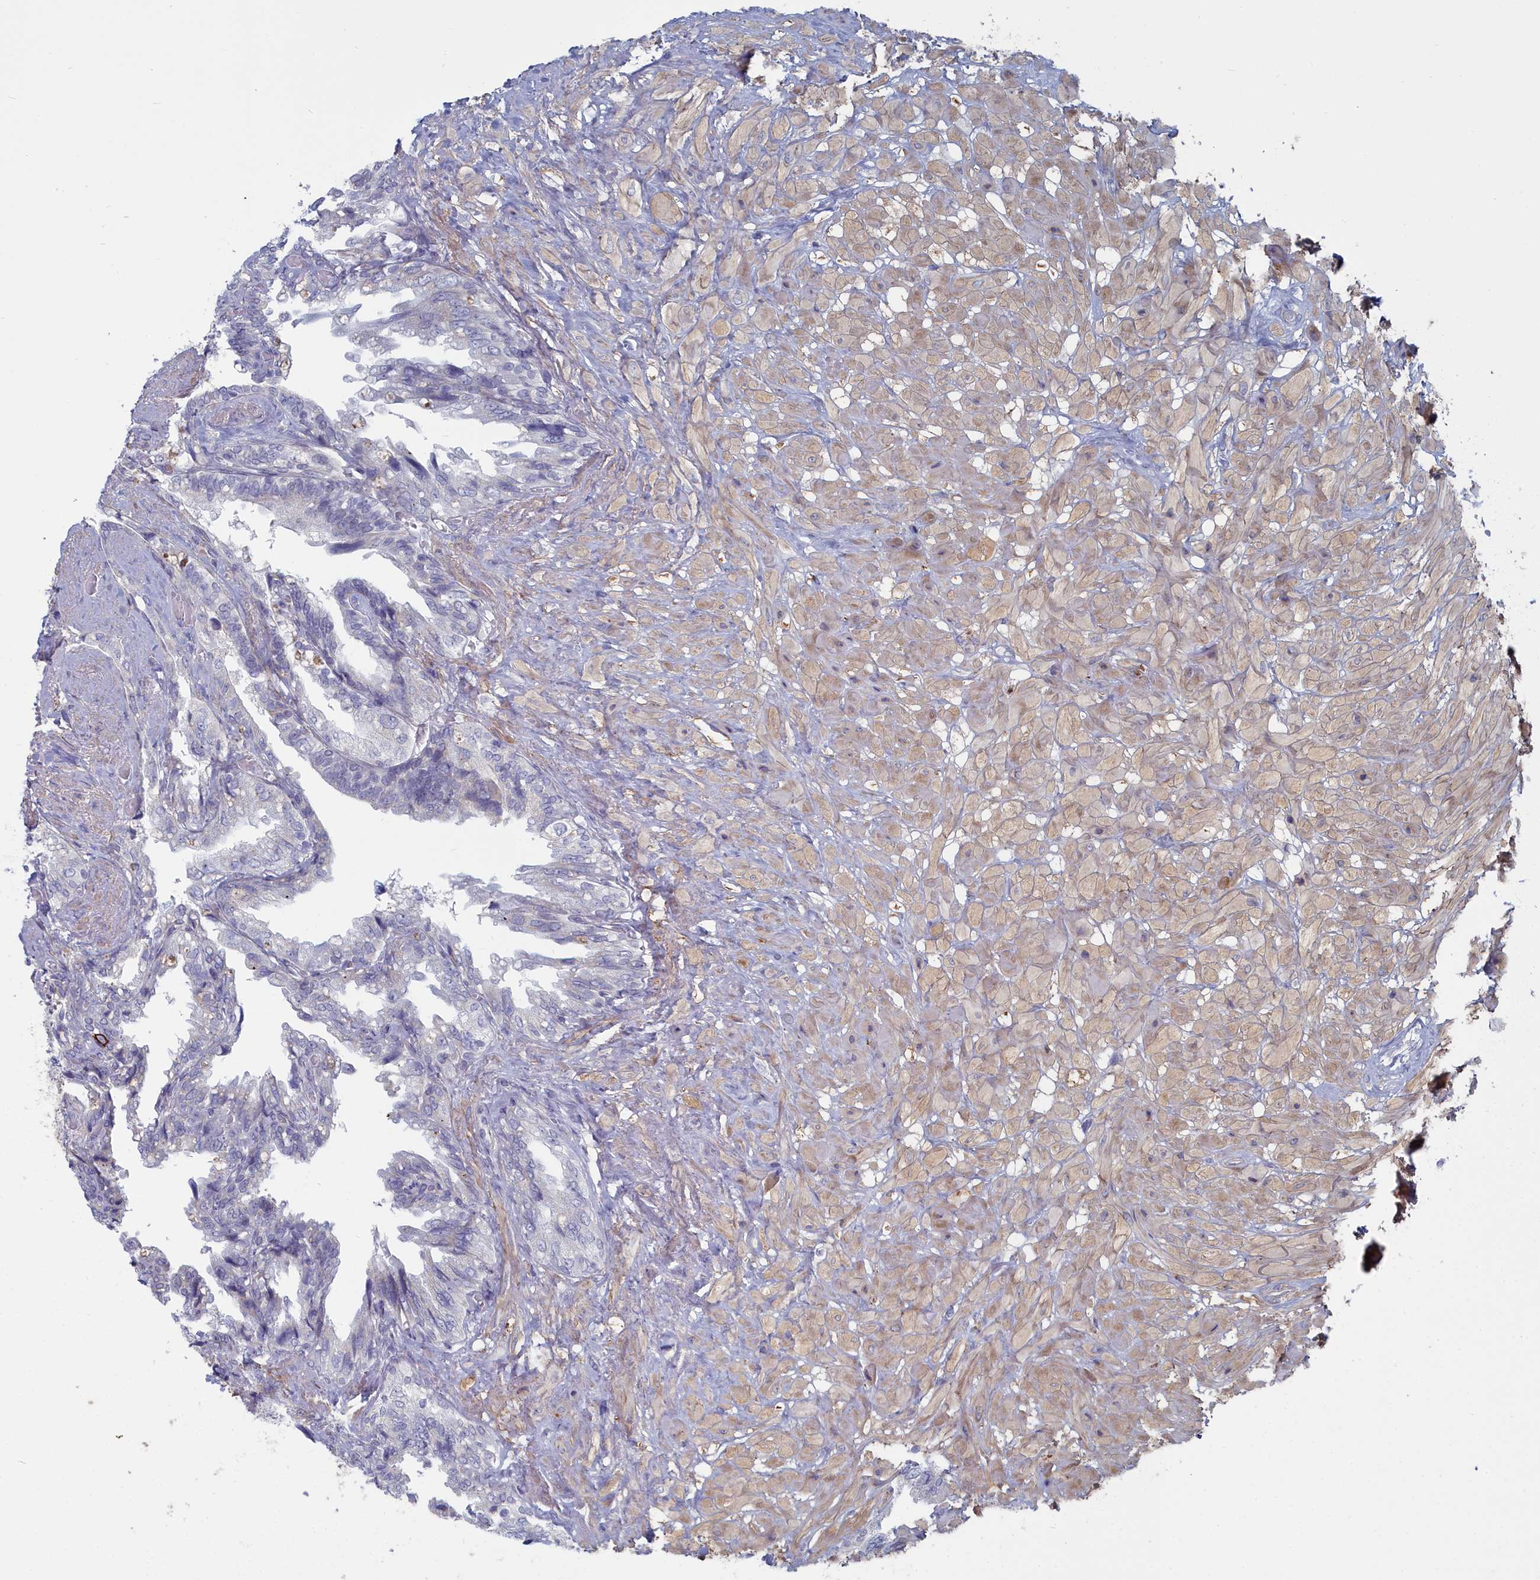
{"staining": {"intensity": "negative", "quantity": "none", "location": "none"}, "tissue": "seminal vesicle", "cell_type": "Glandular cells", "image_type": "normal", "snomed": [{"axis": "morphology", "description": "Normal tissue, NOS"}, {"axis": "topography", "description": "Seminal veicle"}, {"axis": "topography", "description": "Peripheral nerve tissue"}], "caption": "High magnification brightfield microscopy of normal seminal vesicle stained with DAB (3,3'-diaminobenzidine) (brown) and counterstained with hematoxylin (blue): glandular cells show no significant positivity.", "gene": "SHISAL2A", "patient": {"sex": "male", "age": 60}}